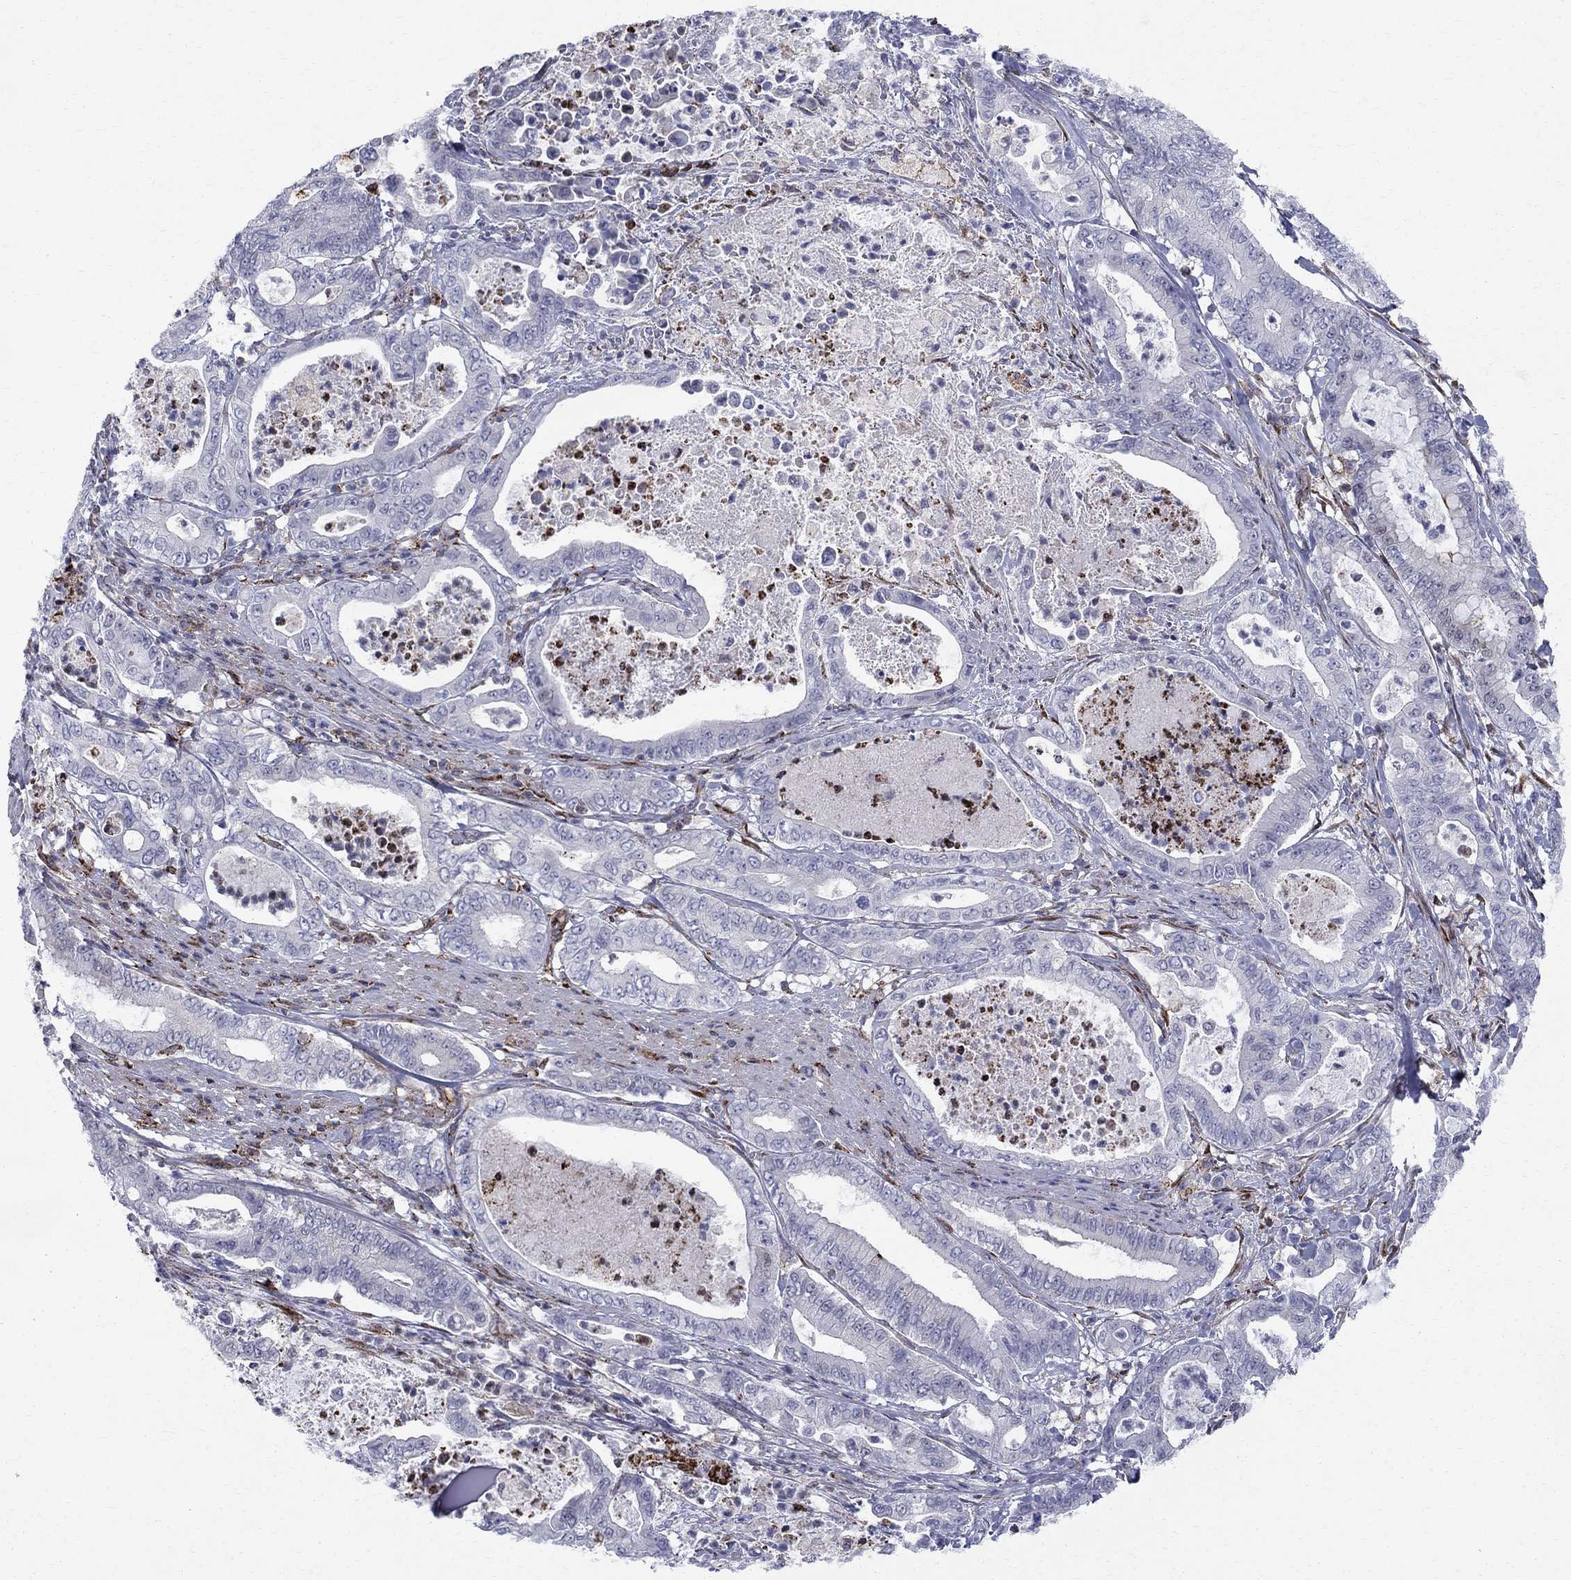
{"staining": {"intensity": "weak", "quantity": "<25%", "location": "cytoplasmic/membranous"}, "tissue": "pancreatic cancer", "cell_type": "Tumor cells", "image_type": "cancer", "snomed": [{"axis": "morphology", "description": "Adenocarcinoma, NOS"}, {"axis": "topography", "description": "Pancreas"}], "caption": "Pancreatic cancer (adenocarcinoma) was stained to show a protein in brown. There is no significant staining in tumor cells.", "gene": "CAB39L", "patient": {"sex": "male", "age": 71}}